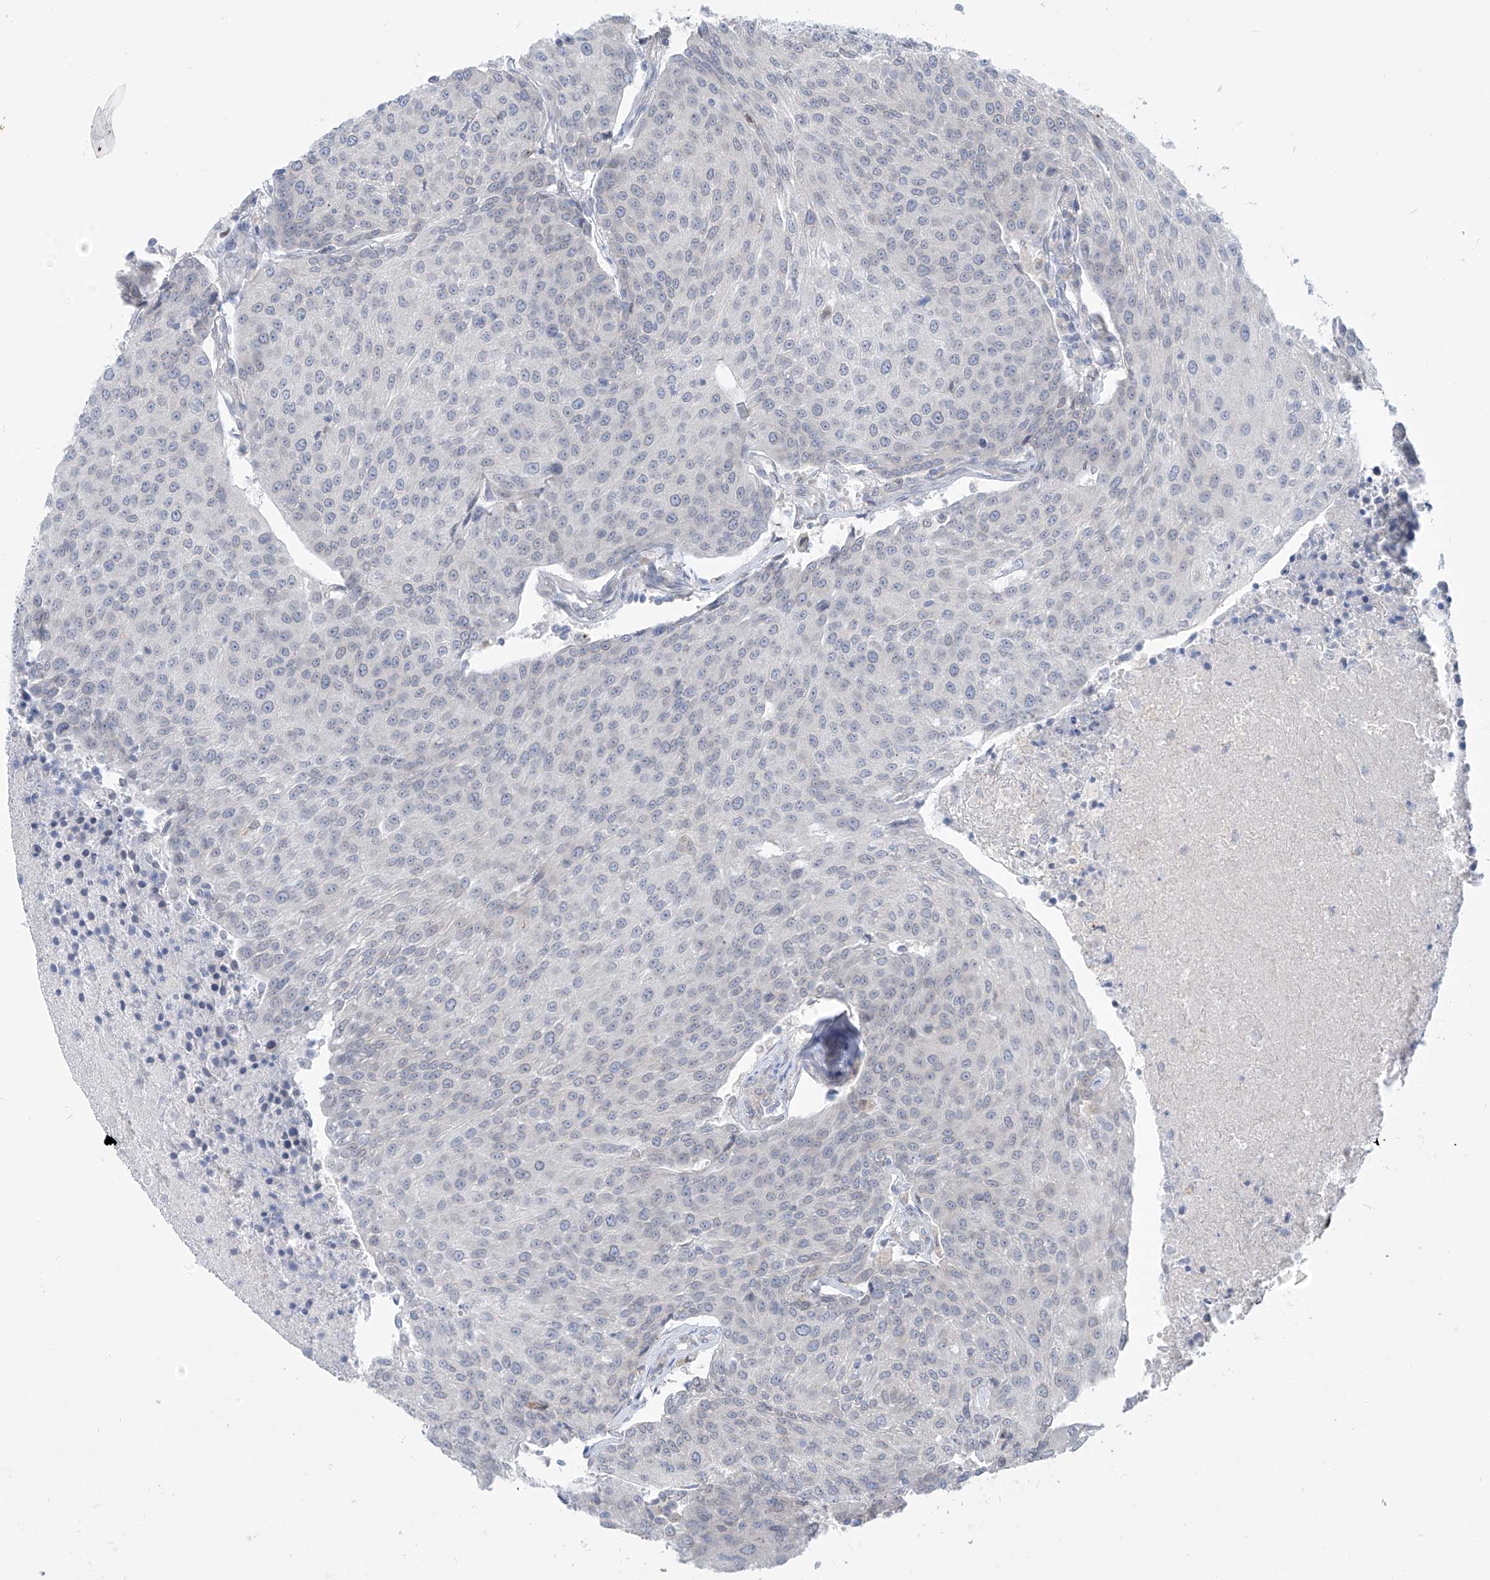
{"staining": {"intensity": "negative", "quantity": "none", "location": "none"}, "tissue": "urothelial cancer", "cell_type": "Tumor cells", "image_type": "cancer", "snomed": [{"axis": "morphology", "description": "Urothelial carcinoma, High grade"}, {"axis": "topography", "description": "Urinary bladder"}], "caption": "Image shows no significant protein positivity in tumor cells of urothelial cancer.", "gene": "KRTAP25-1", "patient": {"sex": "female", "age": 85}}